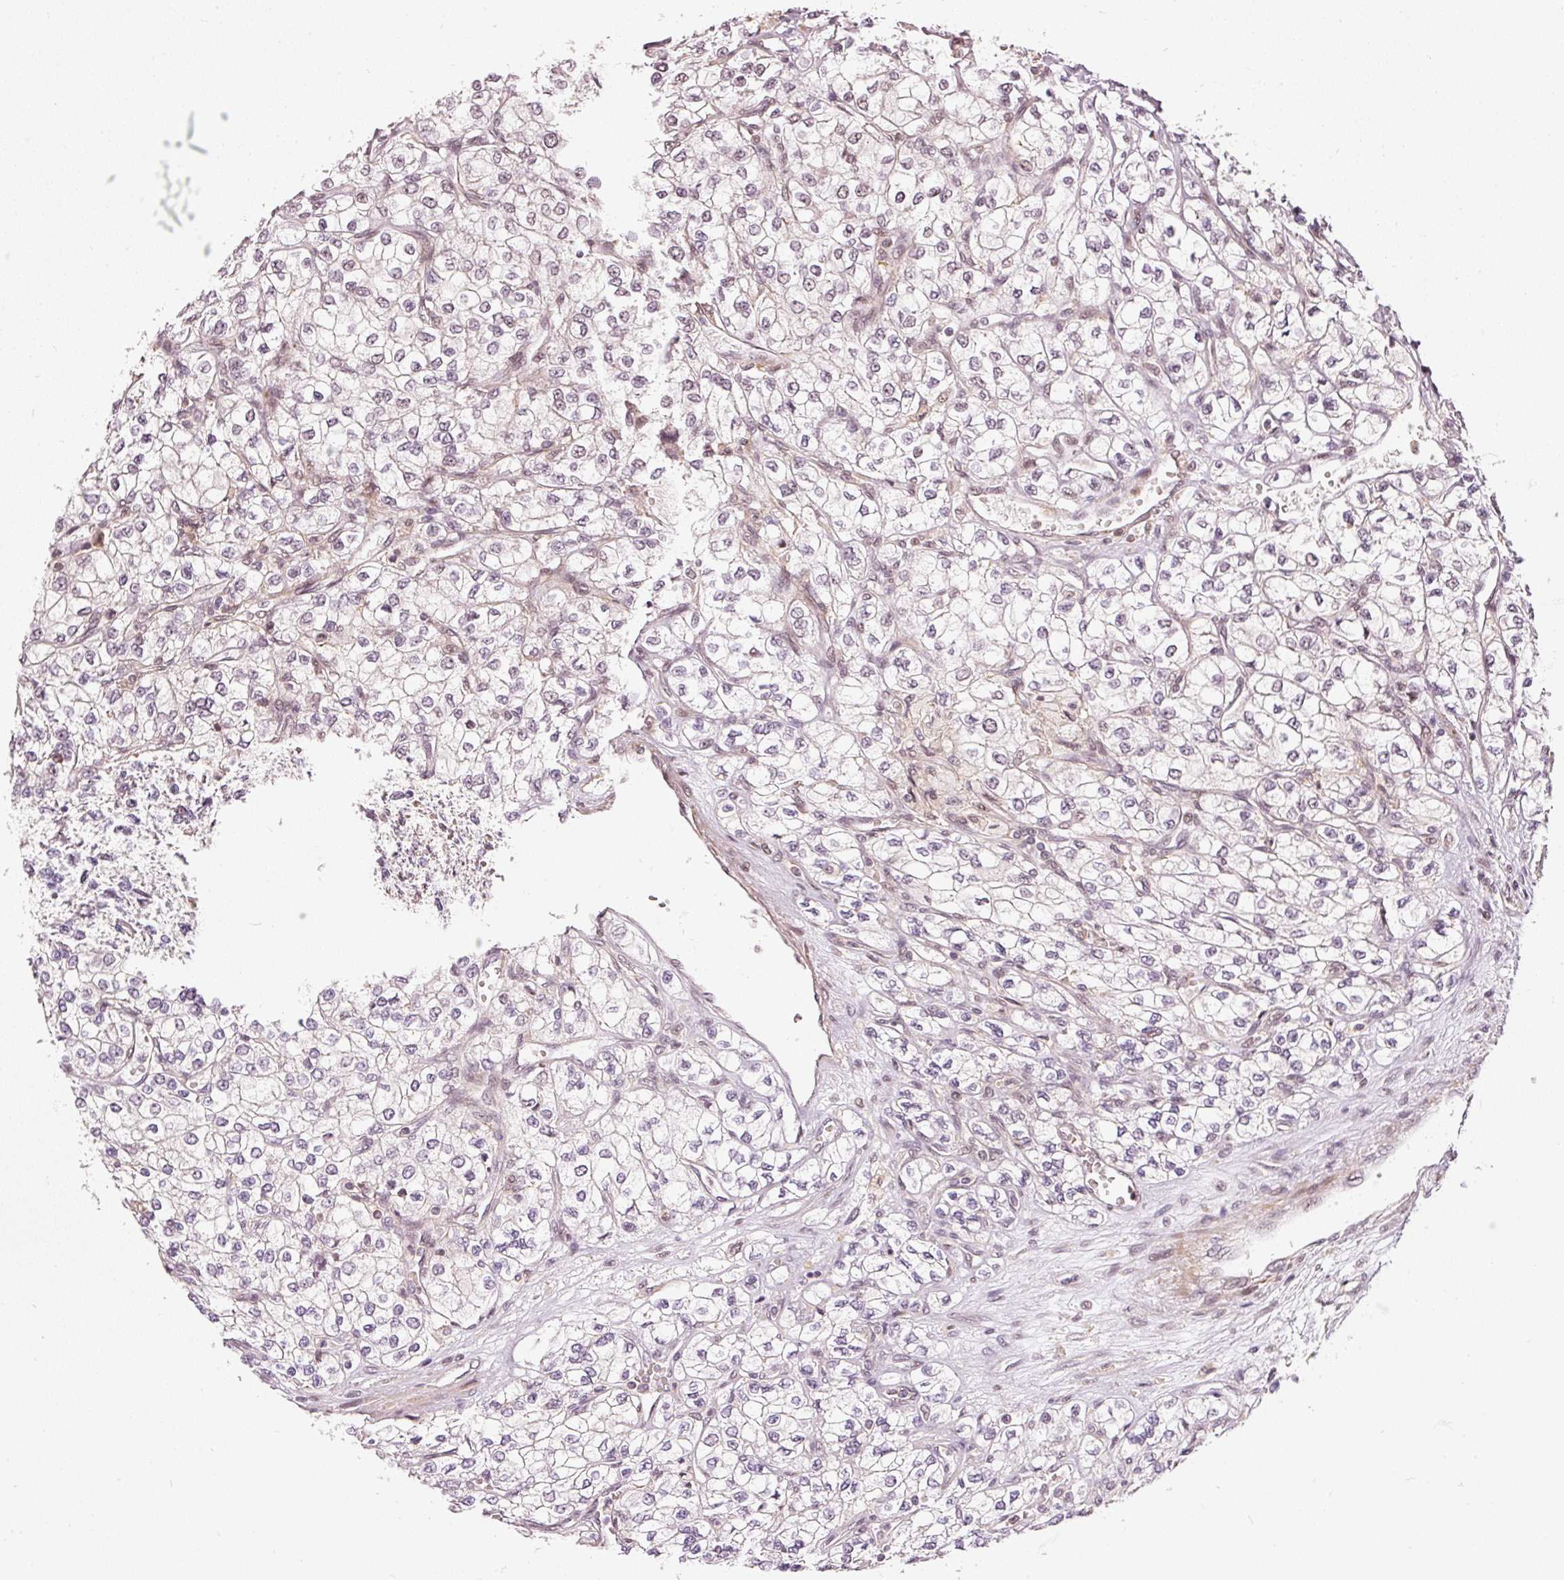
{"staining": {"intensity": "weak", "quantity": "25%-75%", "location": "nuclear"}, "tissue": "renal cancer", "cell_type": "Tumor cells", "image_type": "cancer", "snomed": [{"axis": "morphology", "description": "Adenocarcinoma, NOS"}, {"axis": "topography", "description": "Kidney"}], "caption": "Brown immunohistochemical staining in renal adenocarcinoma reveals weak nuclear positivity in about 25%-75% of tumor cells.", "gene": "THOC6", "patient": {"sex": "male", "age": 80}}